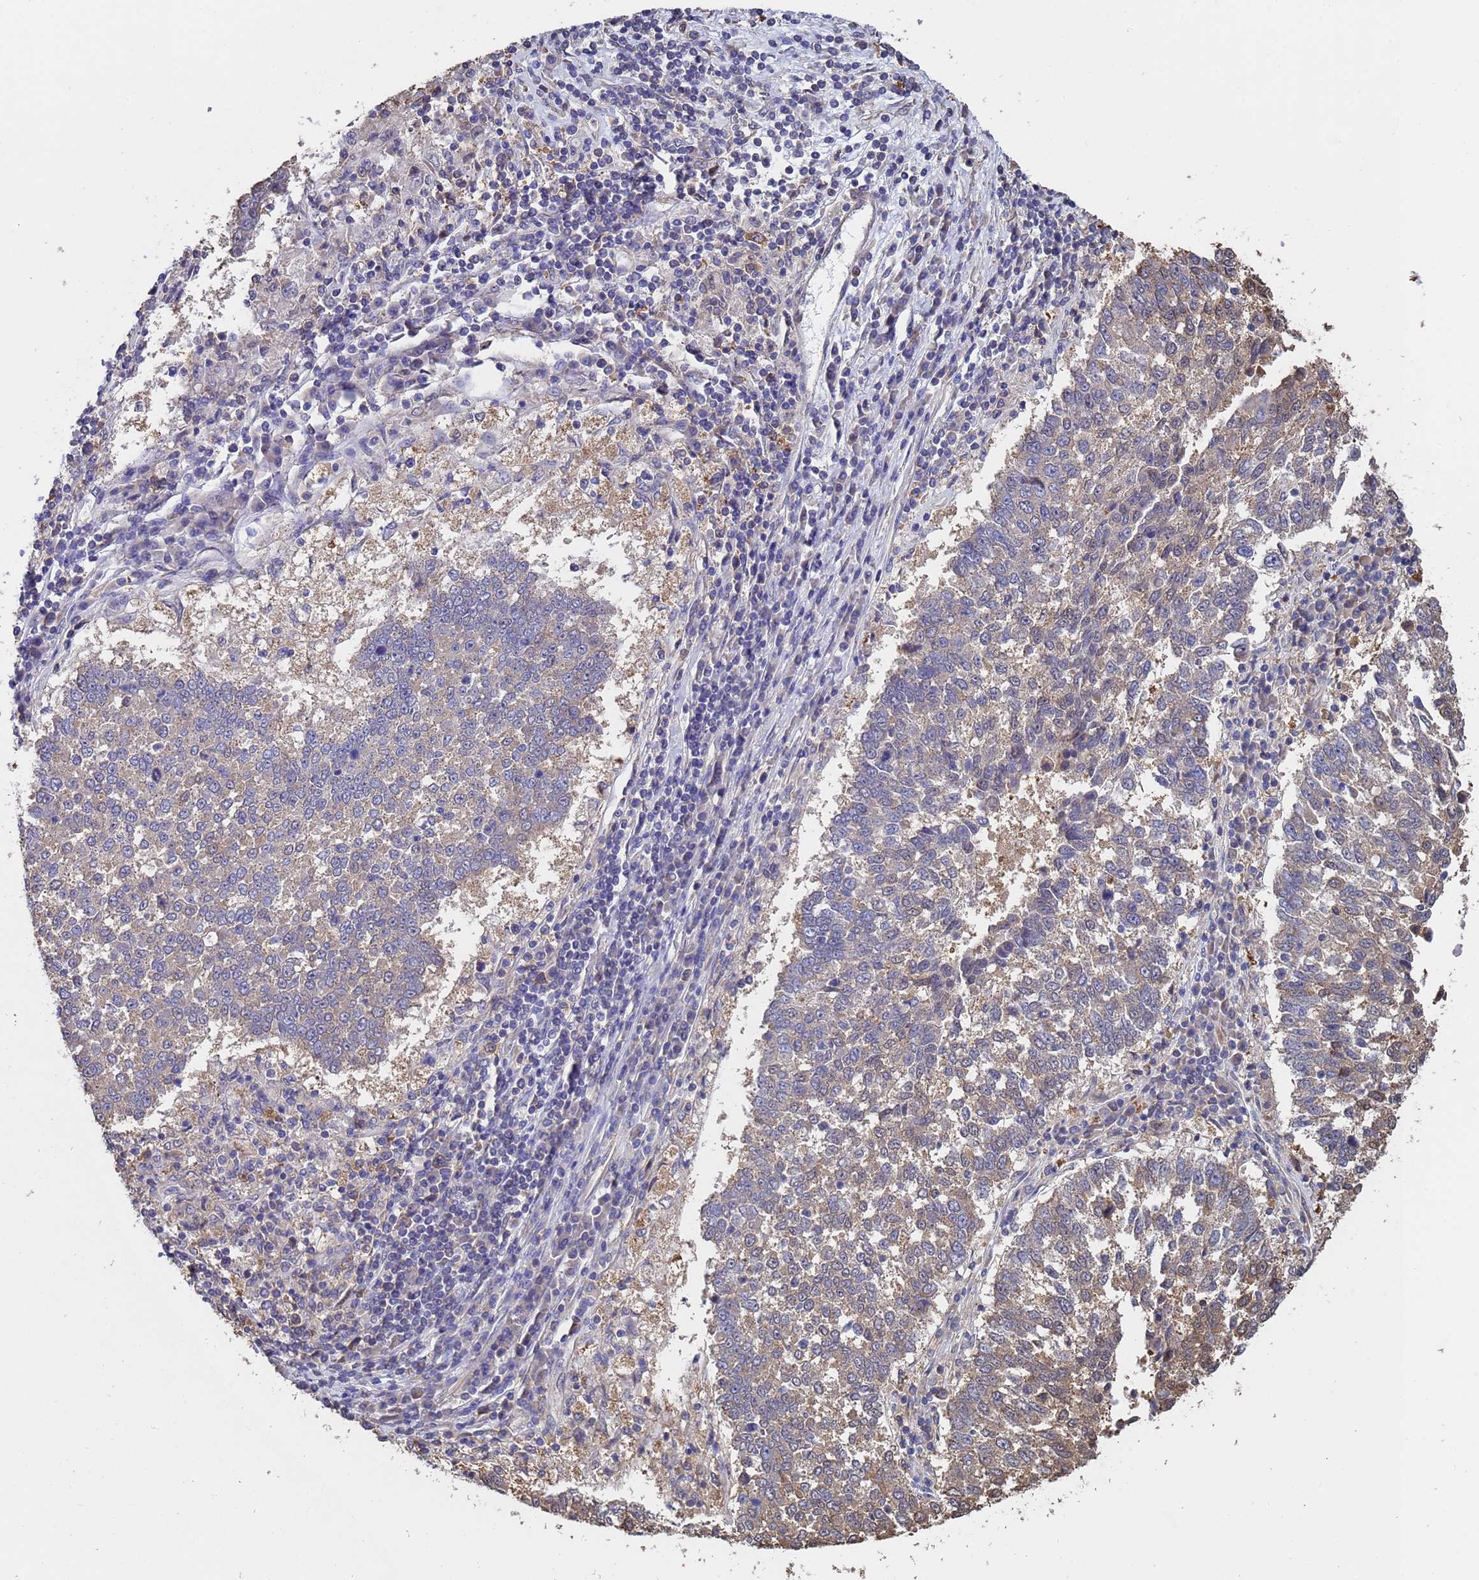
{"staining": {"intensity": "weak", "quantity": "25%-75%", "location": "cytoplasmic/membranous"}, "tissue": "lung cancer", "cell_type": "Tumor cells", "image_type": "cancer", "snomed": [{"axis": "morphology", "description": "Squamous cell carcinoma, NOS"}, {"axis": "topography", "description": "Lung"}], "caption": "IHC image of lung cancer (squamous cell carcinoma) stained for a protein (brown), which demonstrates low levels of weak cytoplasmic/membranous staining in approximately 25%-75% of tumor cells.", "gene": "FAM25A", "patient": {"sex": "male", "age": 73}}